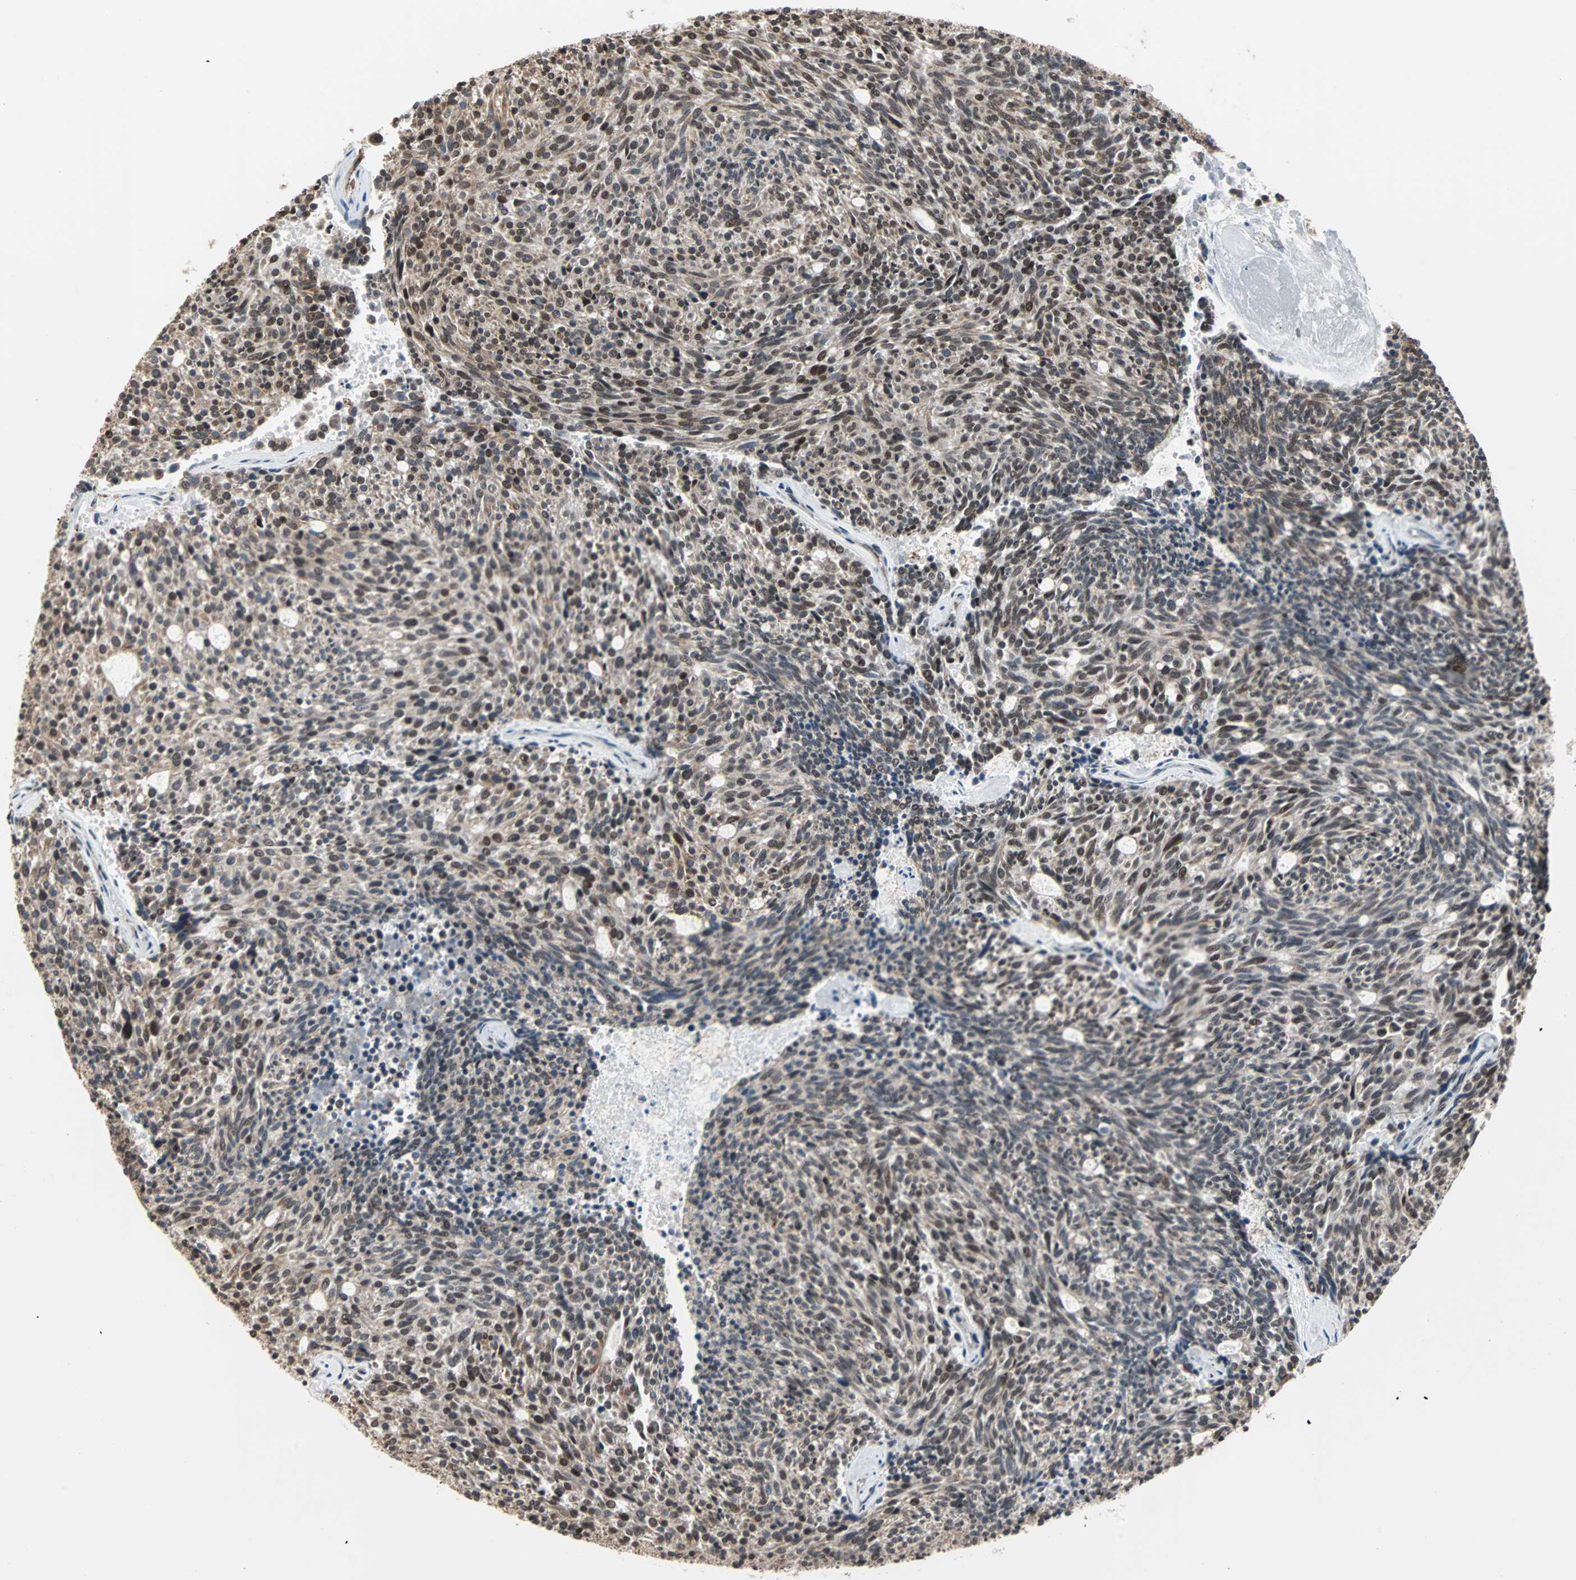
{"staining": {"intensity": "moderate", "quantity": ">75%", "location": "nuclear"}, "tissue": "carcinoid", "cell_type": "Tumor cells", "image_type": "cancer", "snomed": [{"axis": "morphology", "description": "Carcinoid, malignant, NOS"}, {"axis": "topography", "description": "Pancreas"}], "caption": "Approximately >75% of tumor cells in human carcinoid exhibit moderate nuclear protein expression as visualized by brown immunohistochemical staining.", "gene": "TERF2IP", "patient": {"sex": "female", "age": 54}}